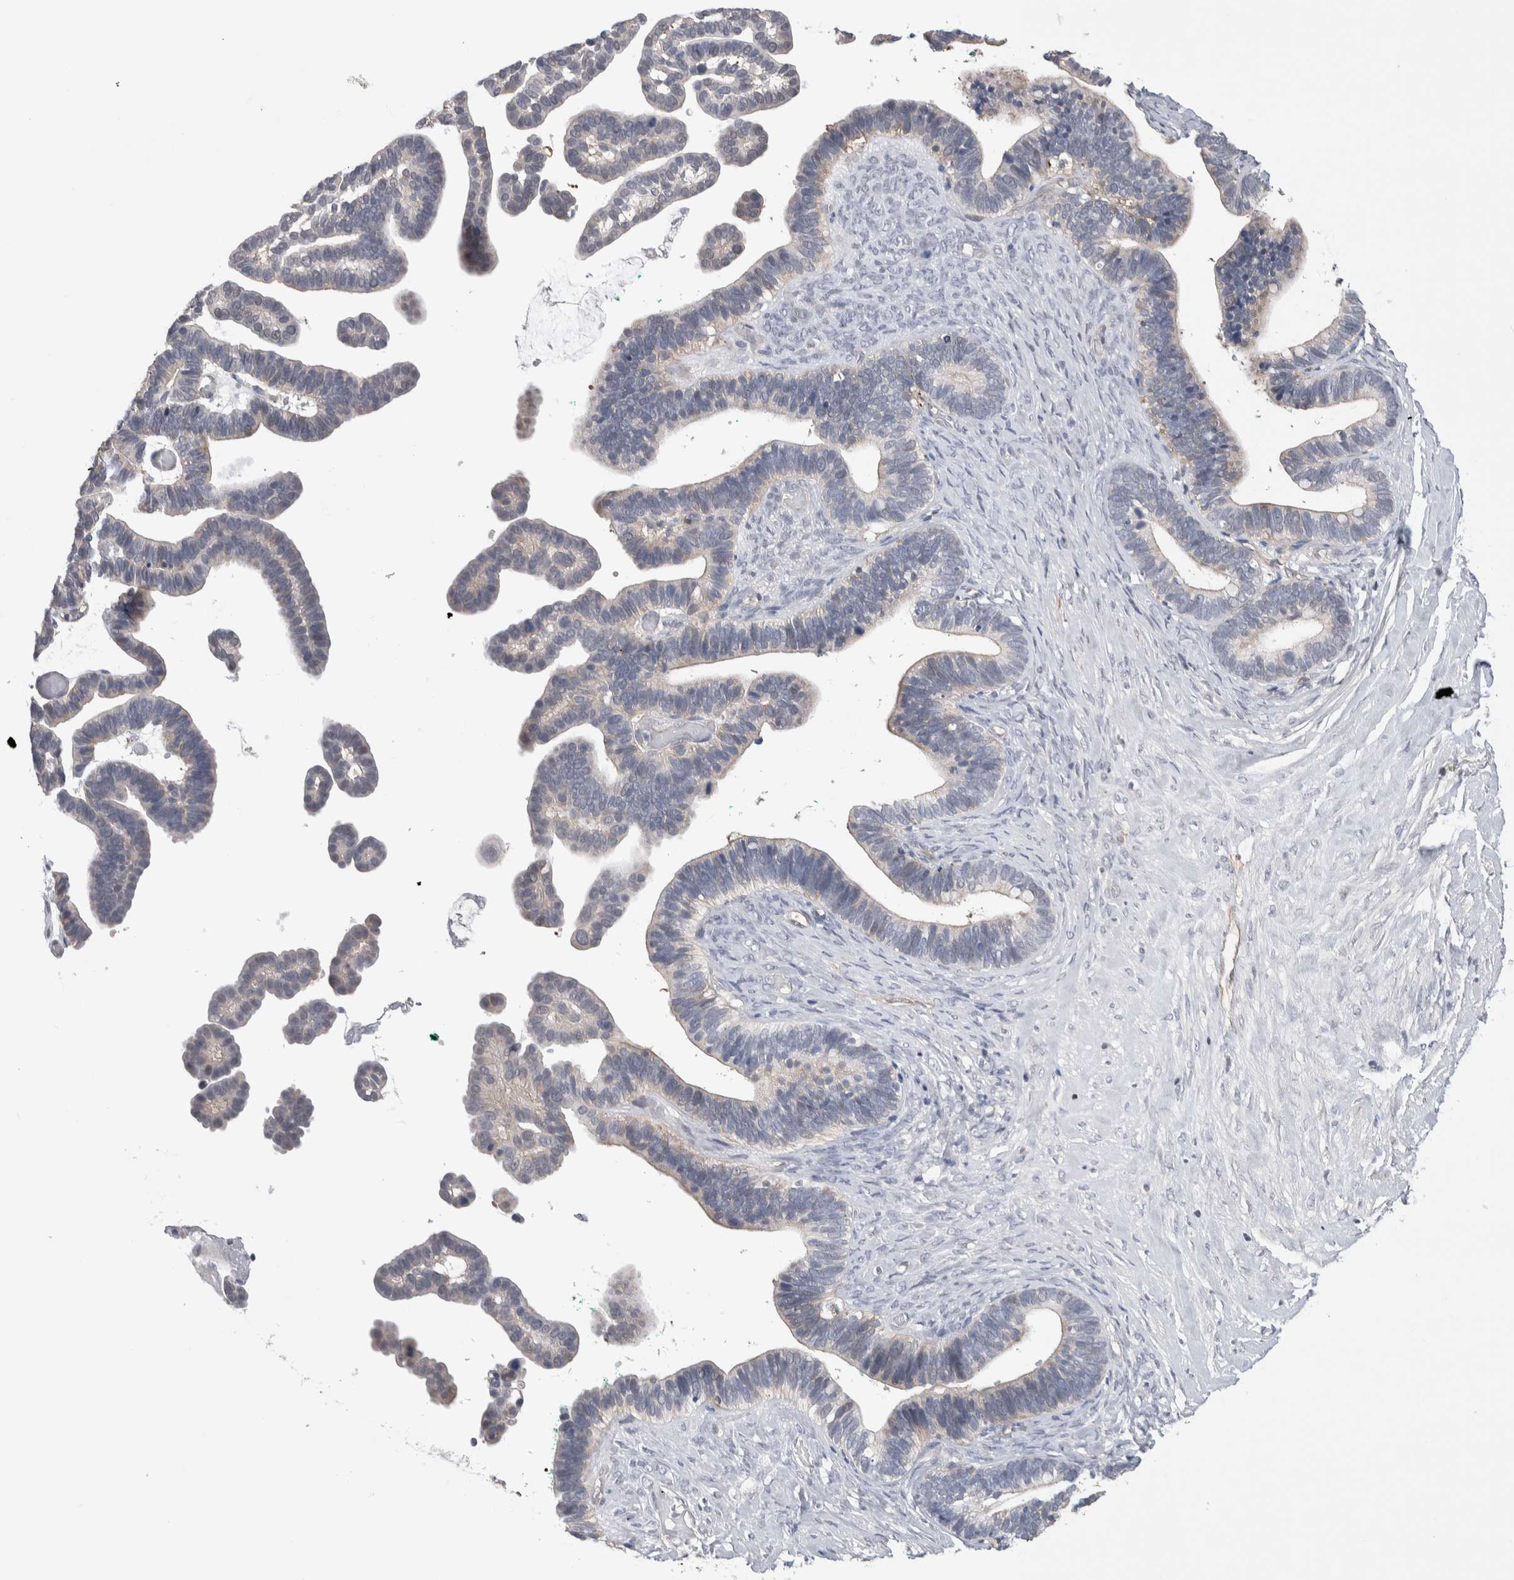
{"staining": {"intensity": "weak", "quantity": "<25%", "location": "cytoplasmic/membranous"}, "tissue": "ovarian cancer", "cell_type": "Tumor cells", "image_type": "cancer", "snomed": [{"axis": "morphology", "description": "Cystadenocarcinoma, serous, NOS"}, {"axis": "topography", "description": "Ovary"}], "caption": "This photomicrograph is of ovarian cancer (serous cystadenocarcinoma) stained with IHC to label a protein in brown with the nuclei are counter-stained blue. There is no staining in tumor cells.", "gene": "ZBTB49", "patient": {"sex": "female", "age": 56}}